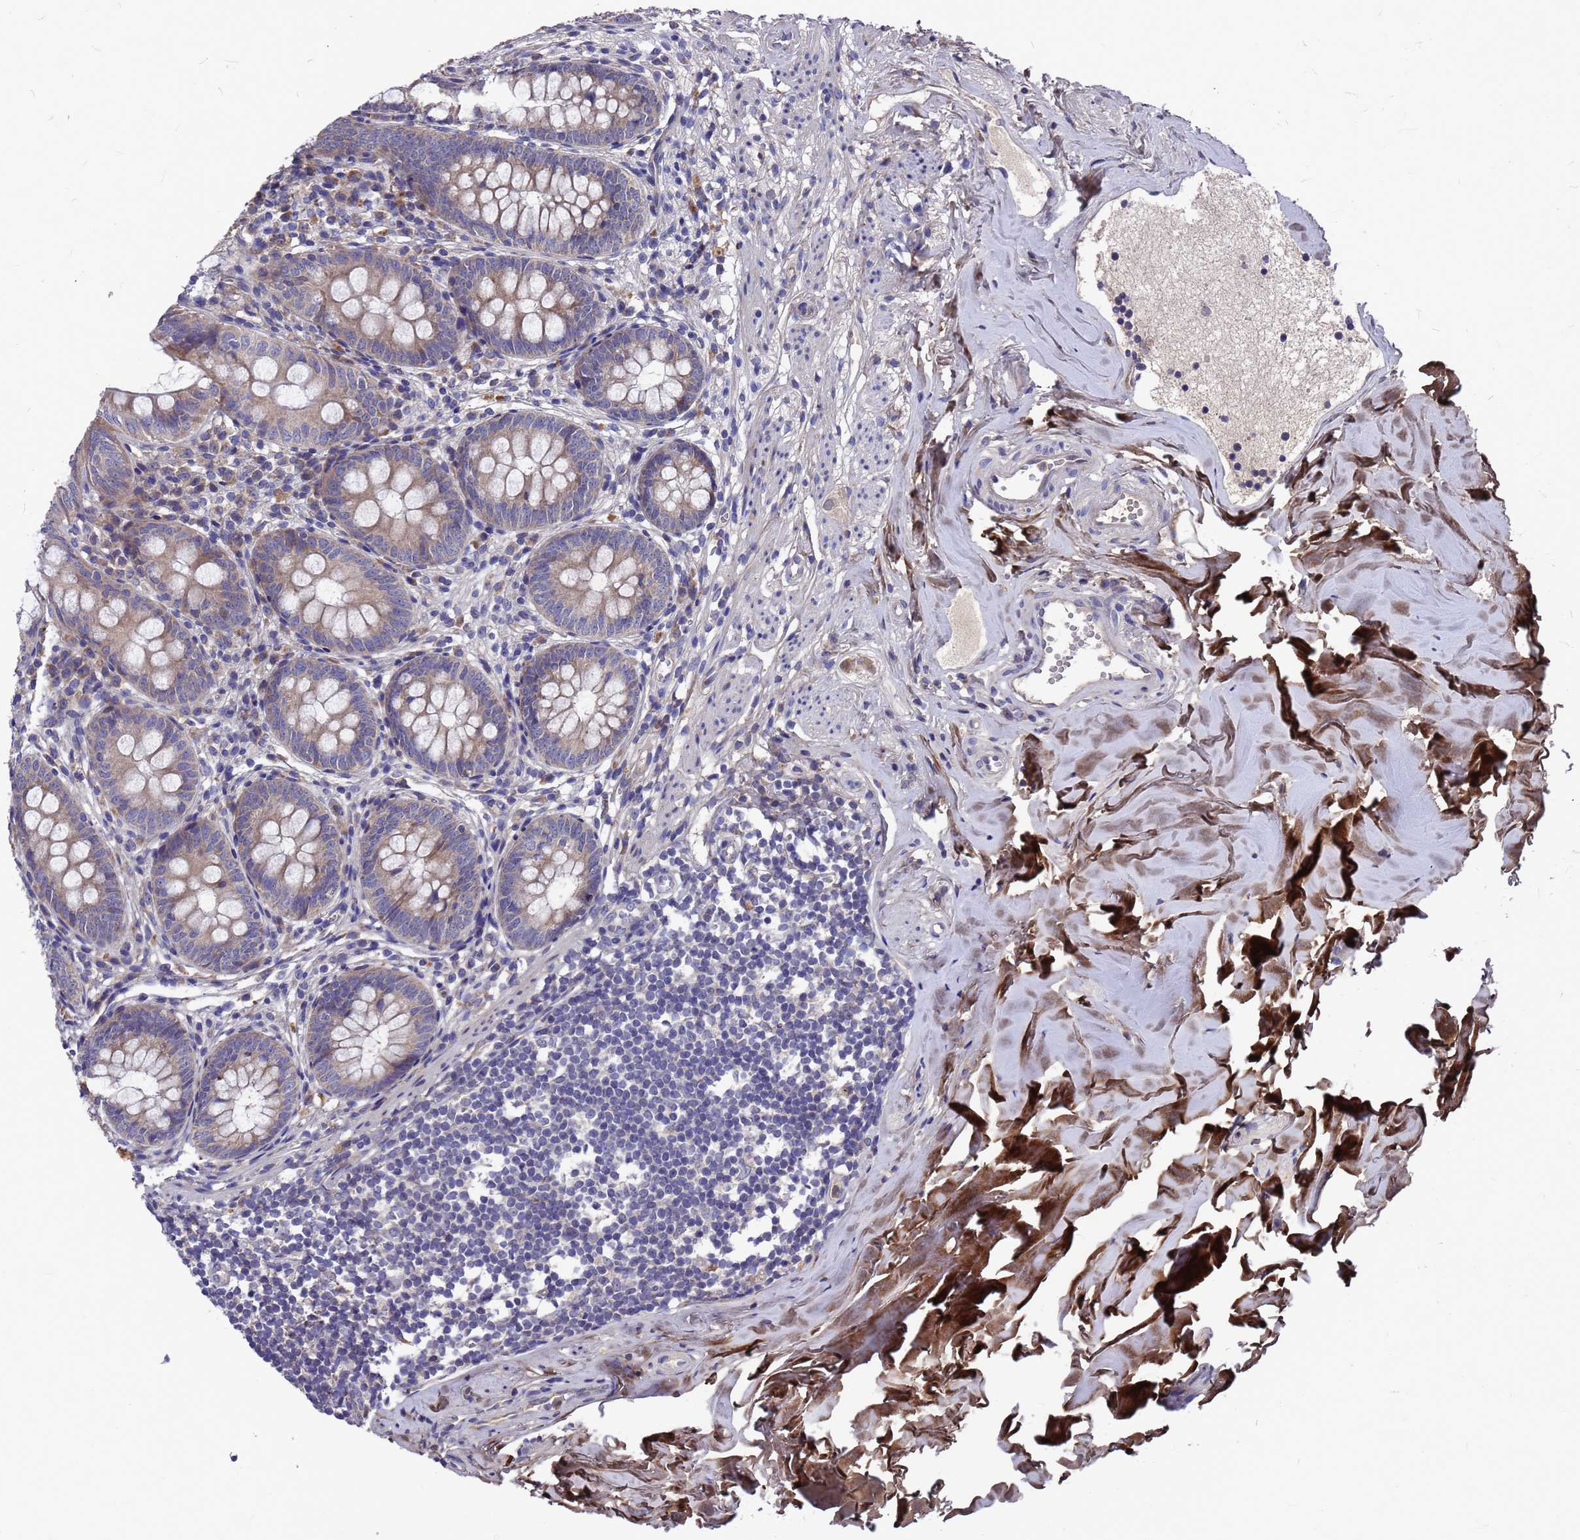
{"staining": {"intensity": "weak", "quantity": ">75%", "location": "cytoplasmic/membranous"}, "tissue": "appendix", "cell_type": "Glandular cells", "image_type": "normal", "snomed": [{"axis": "morphology", "description": "Normal tissue, NOS"}, {"axis": "topography", "description": "Appendix"}], "caption": "The immunohistochemical stain labels weak cytoplasmic/membranous positivity in glandular cells of benign appendix. The staining was performed using DAB, with brown indicating positive protein expression. Nuclei are stained blue with hematoxylin.", "gene": "ZNF717", "patient": {"sex": "female", "age": 51}}